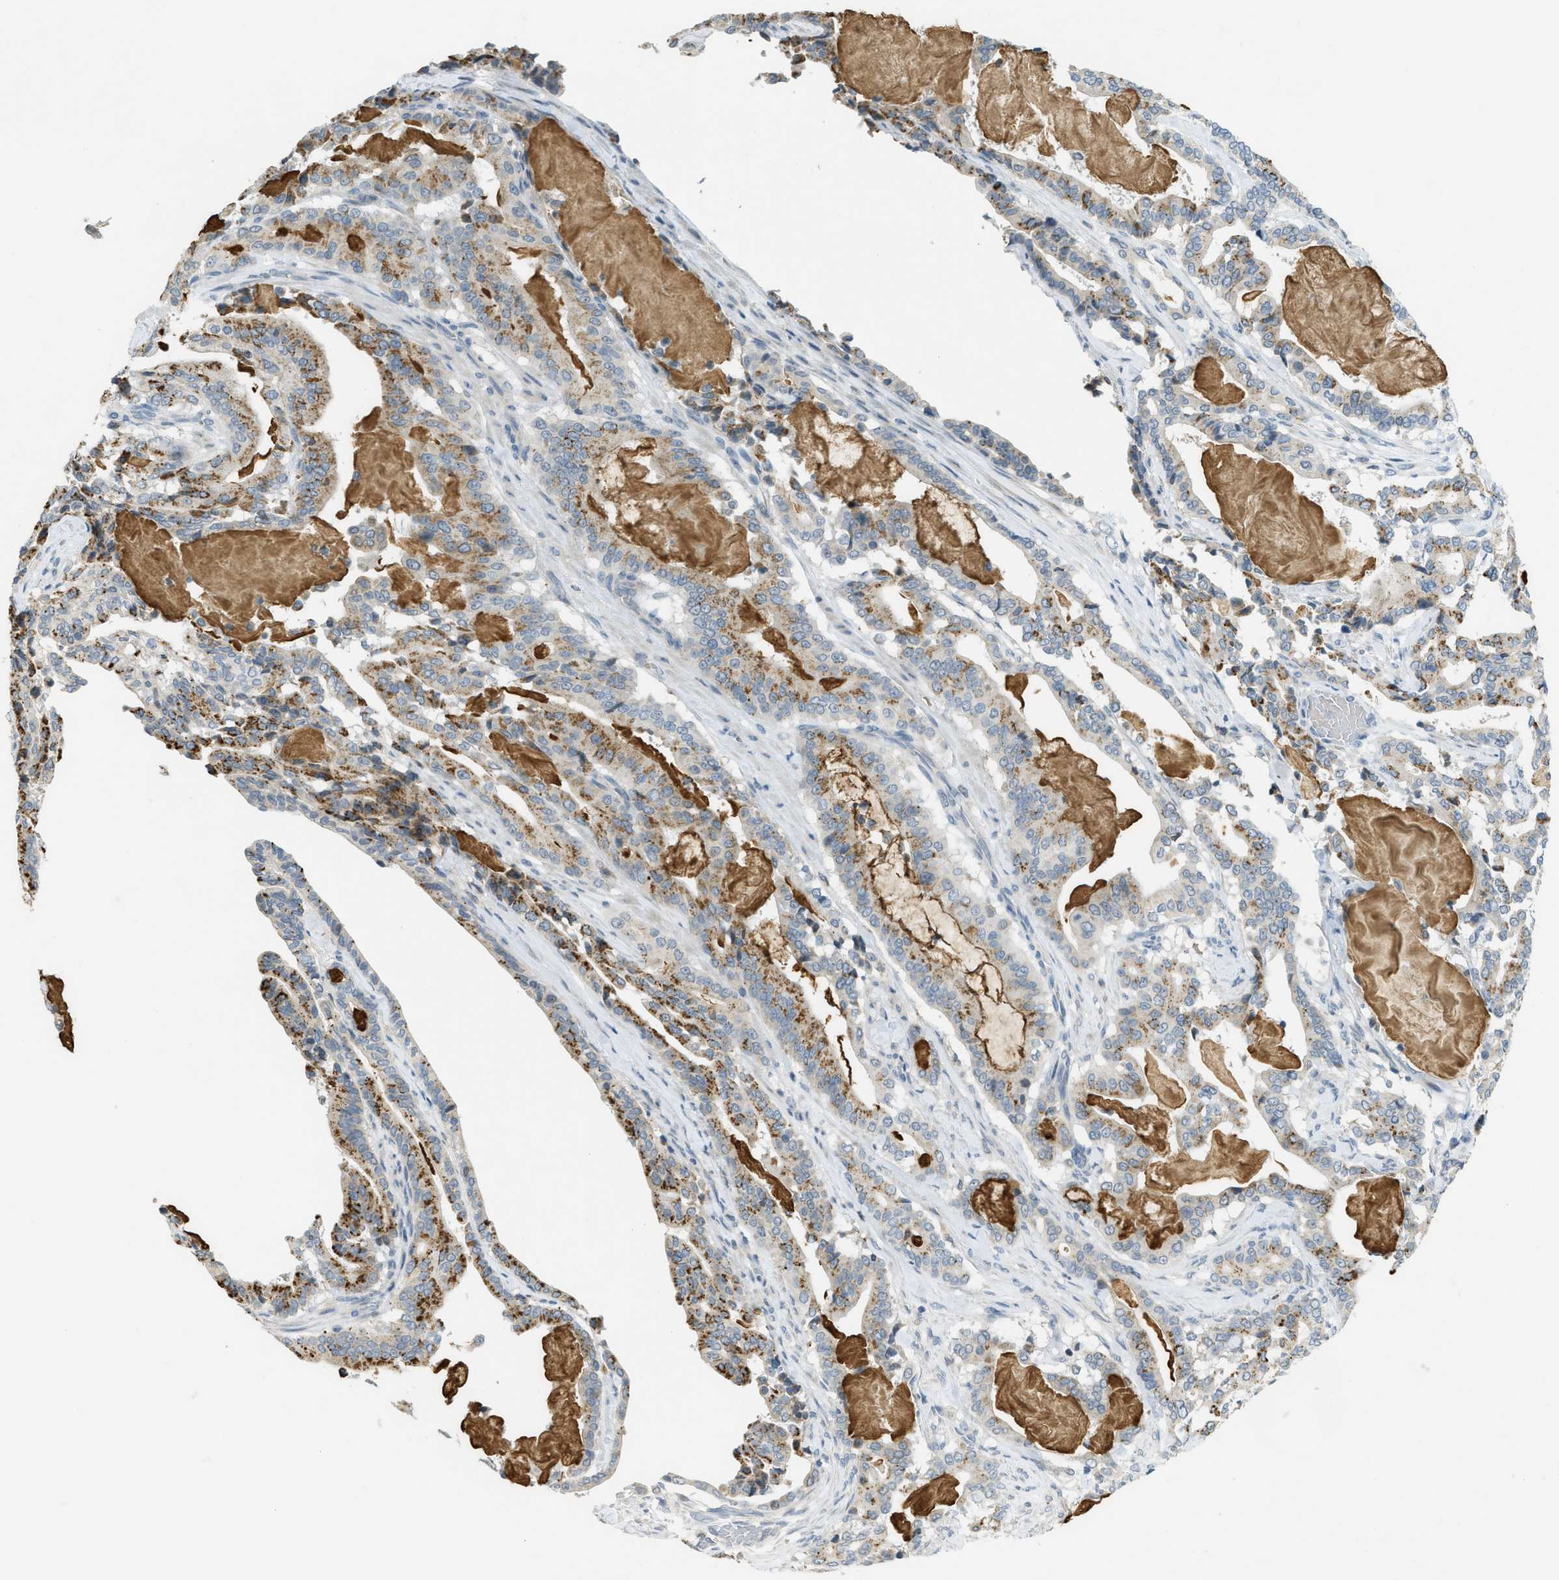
{"staining": {"intensity": "moderate", "quantity": "25%-75%", "location": "cytoplasmic/membranous"}, "tissue": "pancreatic cancer", "cell_type": "Tumor cells", "image_type": "cancer", "snomed": [{"axis": "morphology", "description": "Adenocarcinoma, NOS"}, {"axis": "topography", "description": "Pancreas"}], "caption": "Immunohistochemistry (IHC) (DAB (3,3'-diaminobenzidine)) staining of human pancreatic cancer demonstrates moderate cytoplasmic/membranous protein expression in approximately 25%-75% of tumor cells. (DAB IHC with brightfield microscopy, high magnification).", "gene": "TXNDC2", "patient": {"sex": "male", "age": 63}}